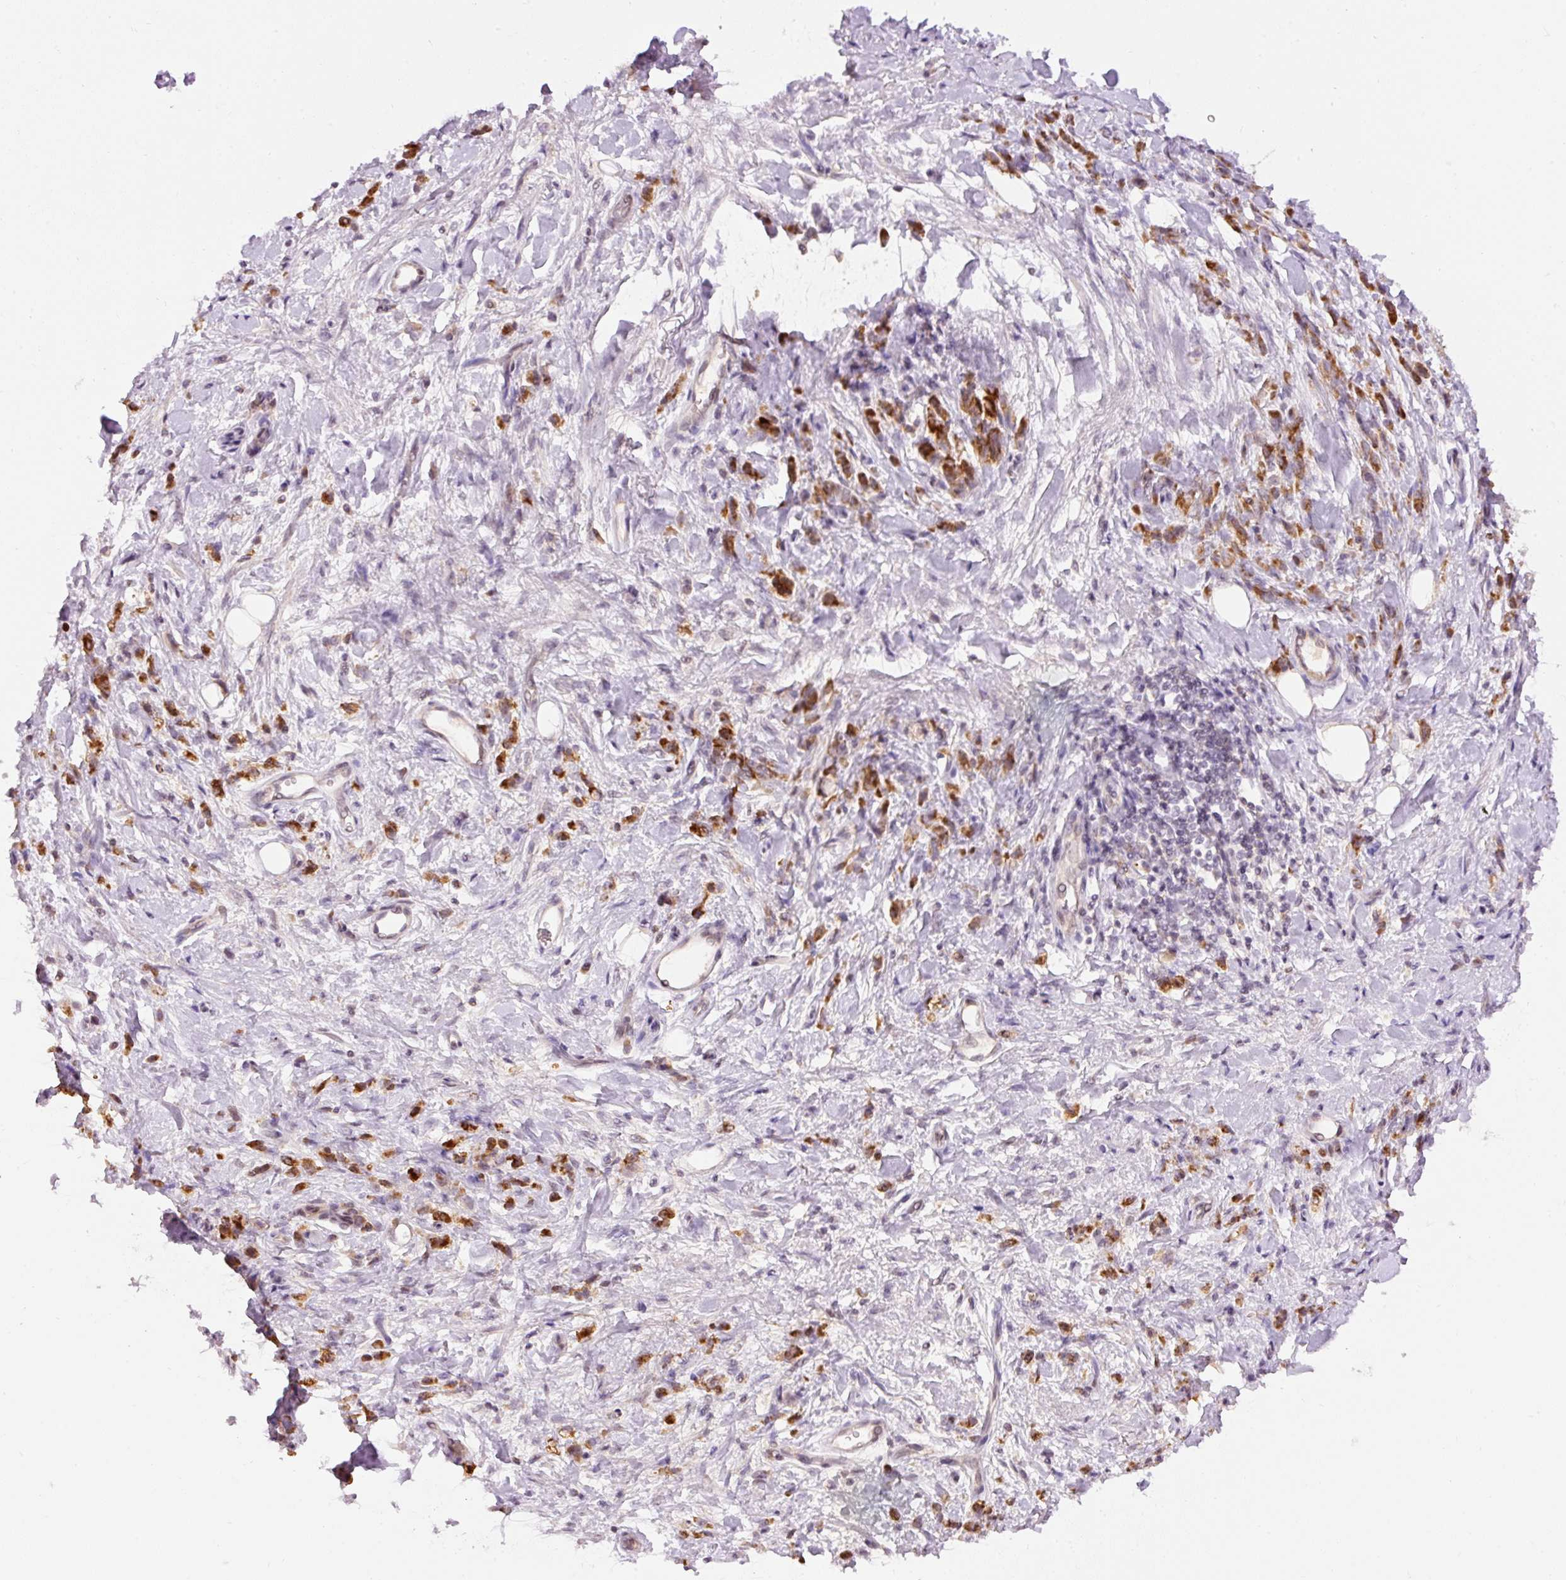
{"staining": {"intensity": "strong", "quantity": ">75%", "location": "cytoplasmic/membranous"}, "tissue": "stomach cancer", "cell_type": "Tumor cells", "image_type": "cancer", "snomed": [{"axis": "morphology", "description": "Adenocarcinoma, NOS"}, {"axis": "topography", "description": "Stomach"}], "caption": "Human stomach cancer stained with a brown dye exhibits strong cytoplasmic/membranous positive expression in about >75% of tumor cells.", "gene": "ABHD11", "patient": {"sex": "male", "age": 77}}